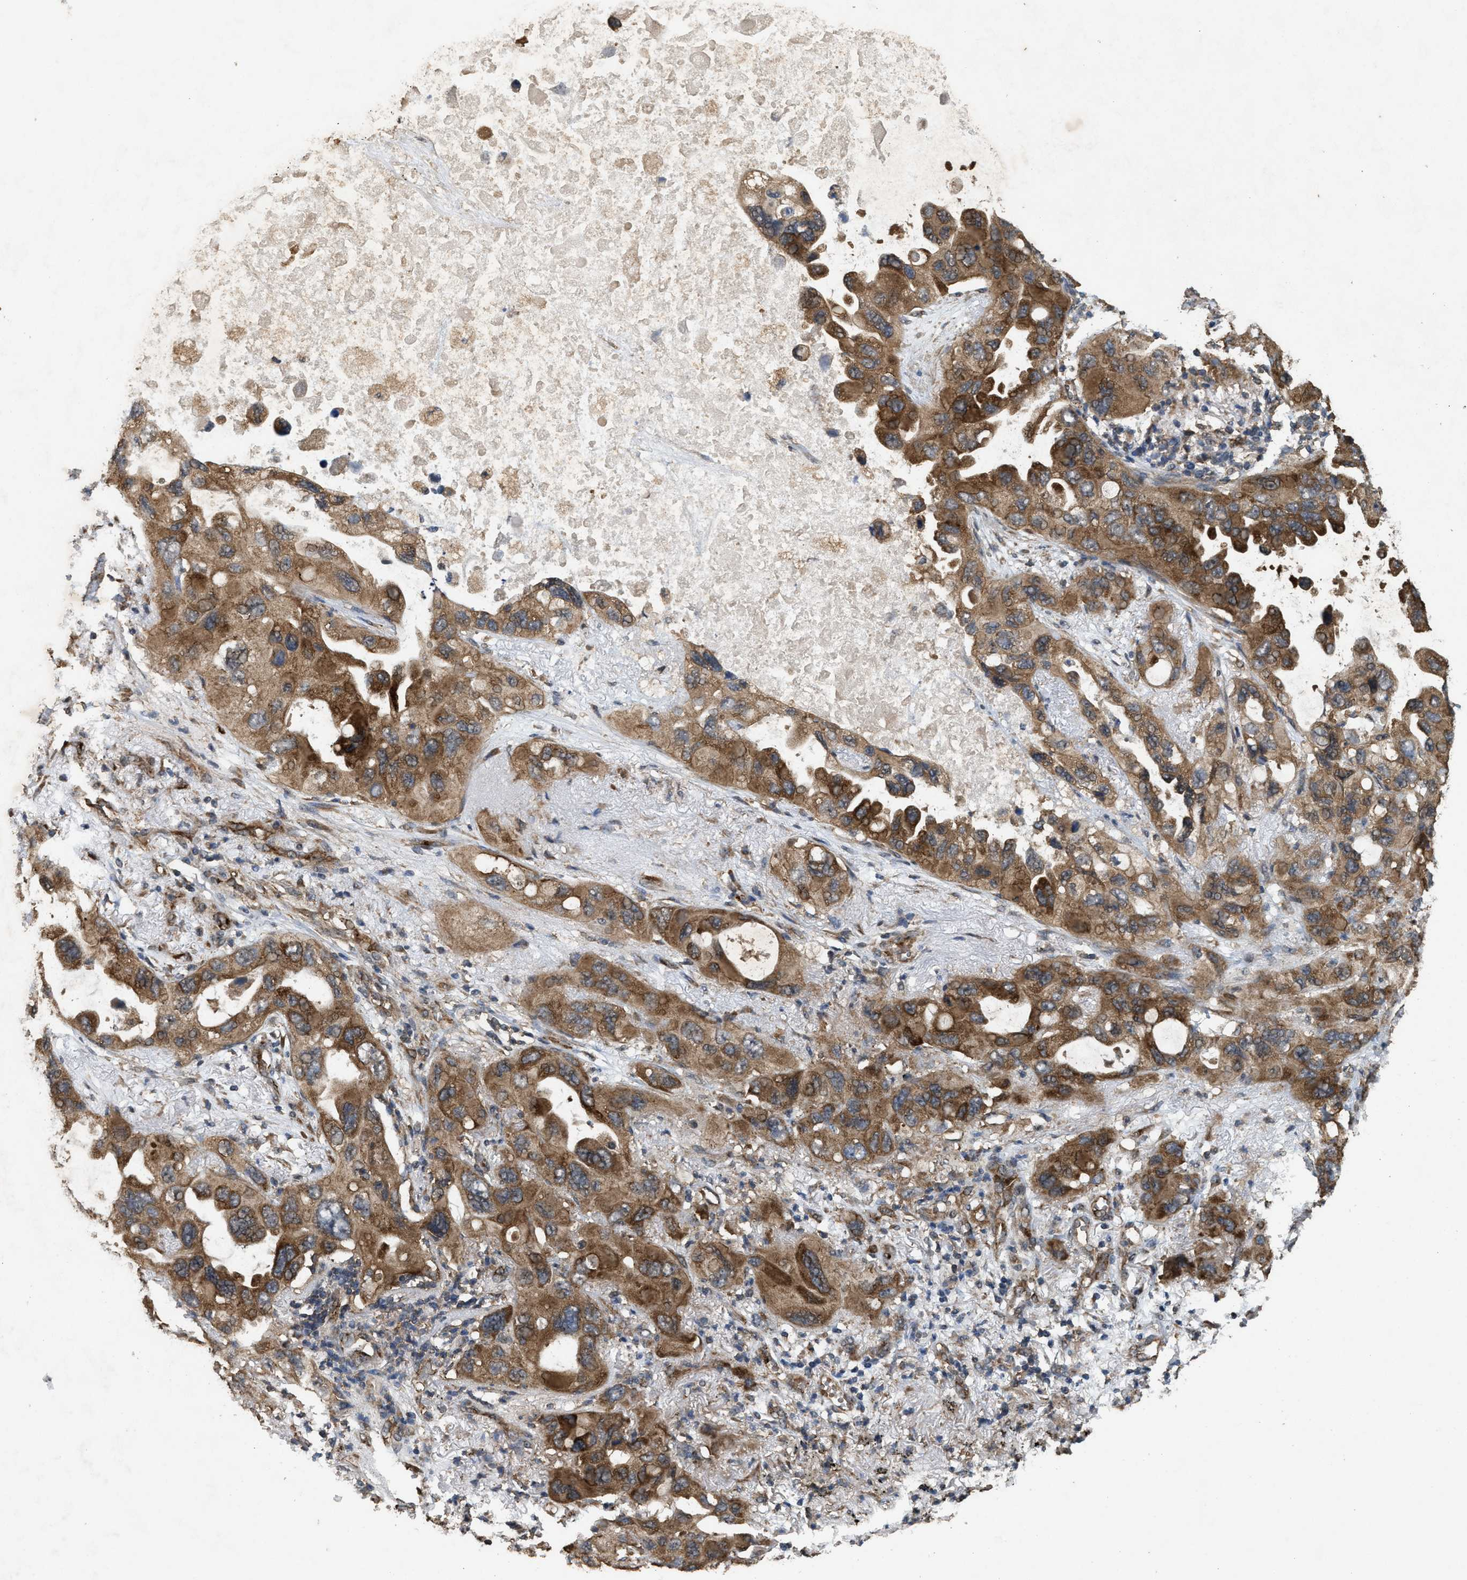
{"staining": {"intensity": "moderate", "quantity": ">75%", "location": "cytoplasmic/membranous"}, "tissue": "lung cancer", "cell_type": "Tumor cells", "image_type": "cancer", "snomed": [{"axis": "morphology", "description": "Squamous cell carcinoma, NOS"}, {"axis": "topography", "description": "Lung"}], "caption": "About >75% of tumor cells in human lung cancer (squamous cell carcinoma) reveal moderate cytoplasmic/membranous protein staining as visualized by brown immunohistochemical staining.", "gene": "ARHGEF5", "patient": {"sex": "female", "age": 73}}